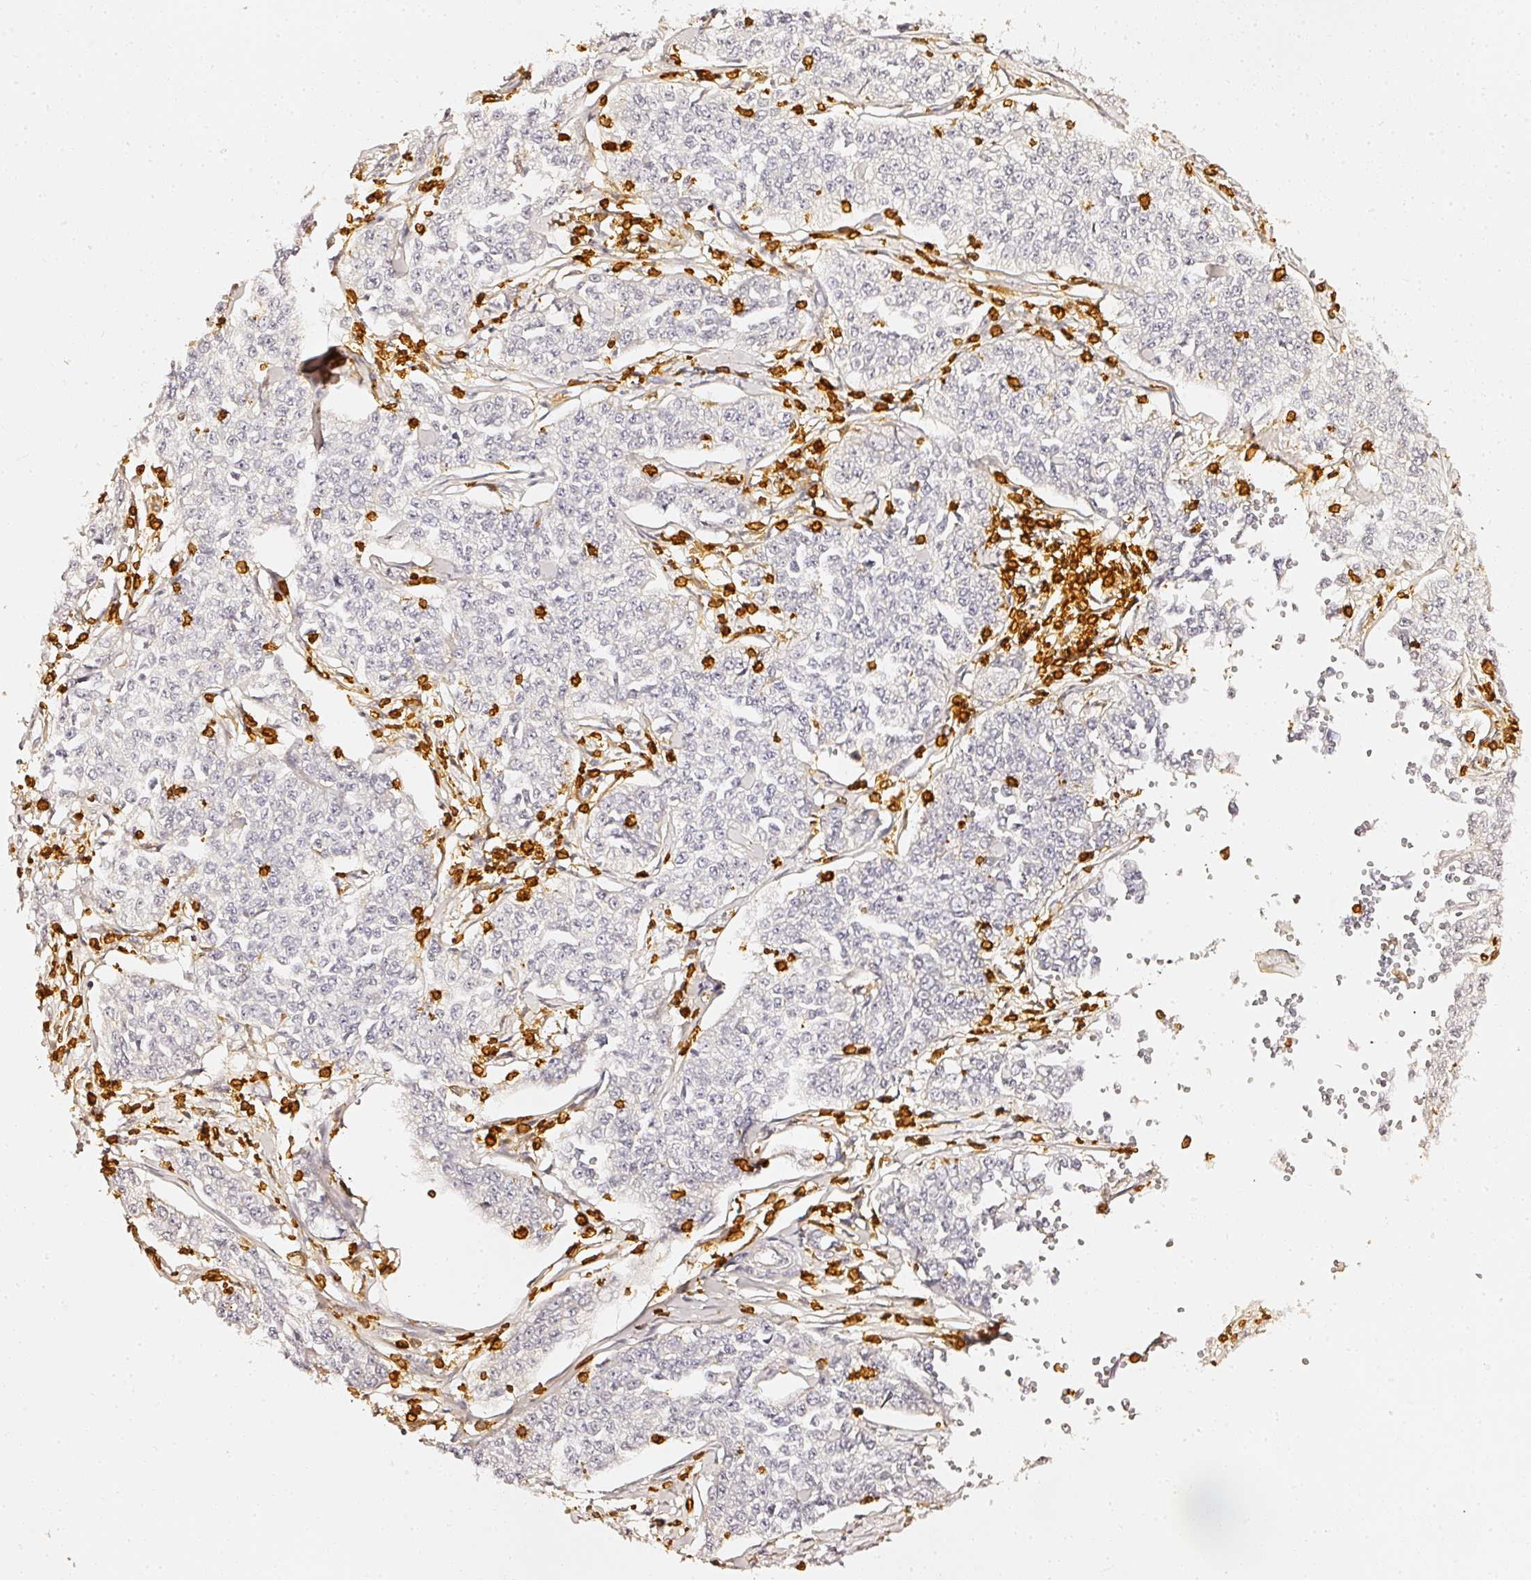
{"staining": {"intensity": "negative", "quantity": "none", "location": "none"}, "tissue": "cervical cancer", "cell_type": "Tumor cells", "image_type": "cancer", "snomed": [{"axis": "morphology", "description": "Squamous cell carcinoma, NOS"}, {"axis": "topography", "description": "Cervix"}], "caption": "IHC of human cervical cancer exhibits no positivity in tumor cells.", "gene": "EVL", "patient": {"sex": "female", "age": 35}}